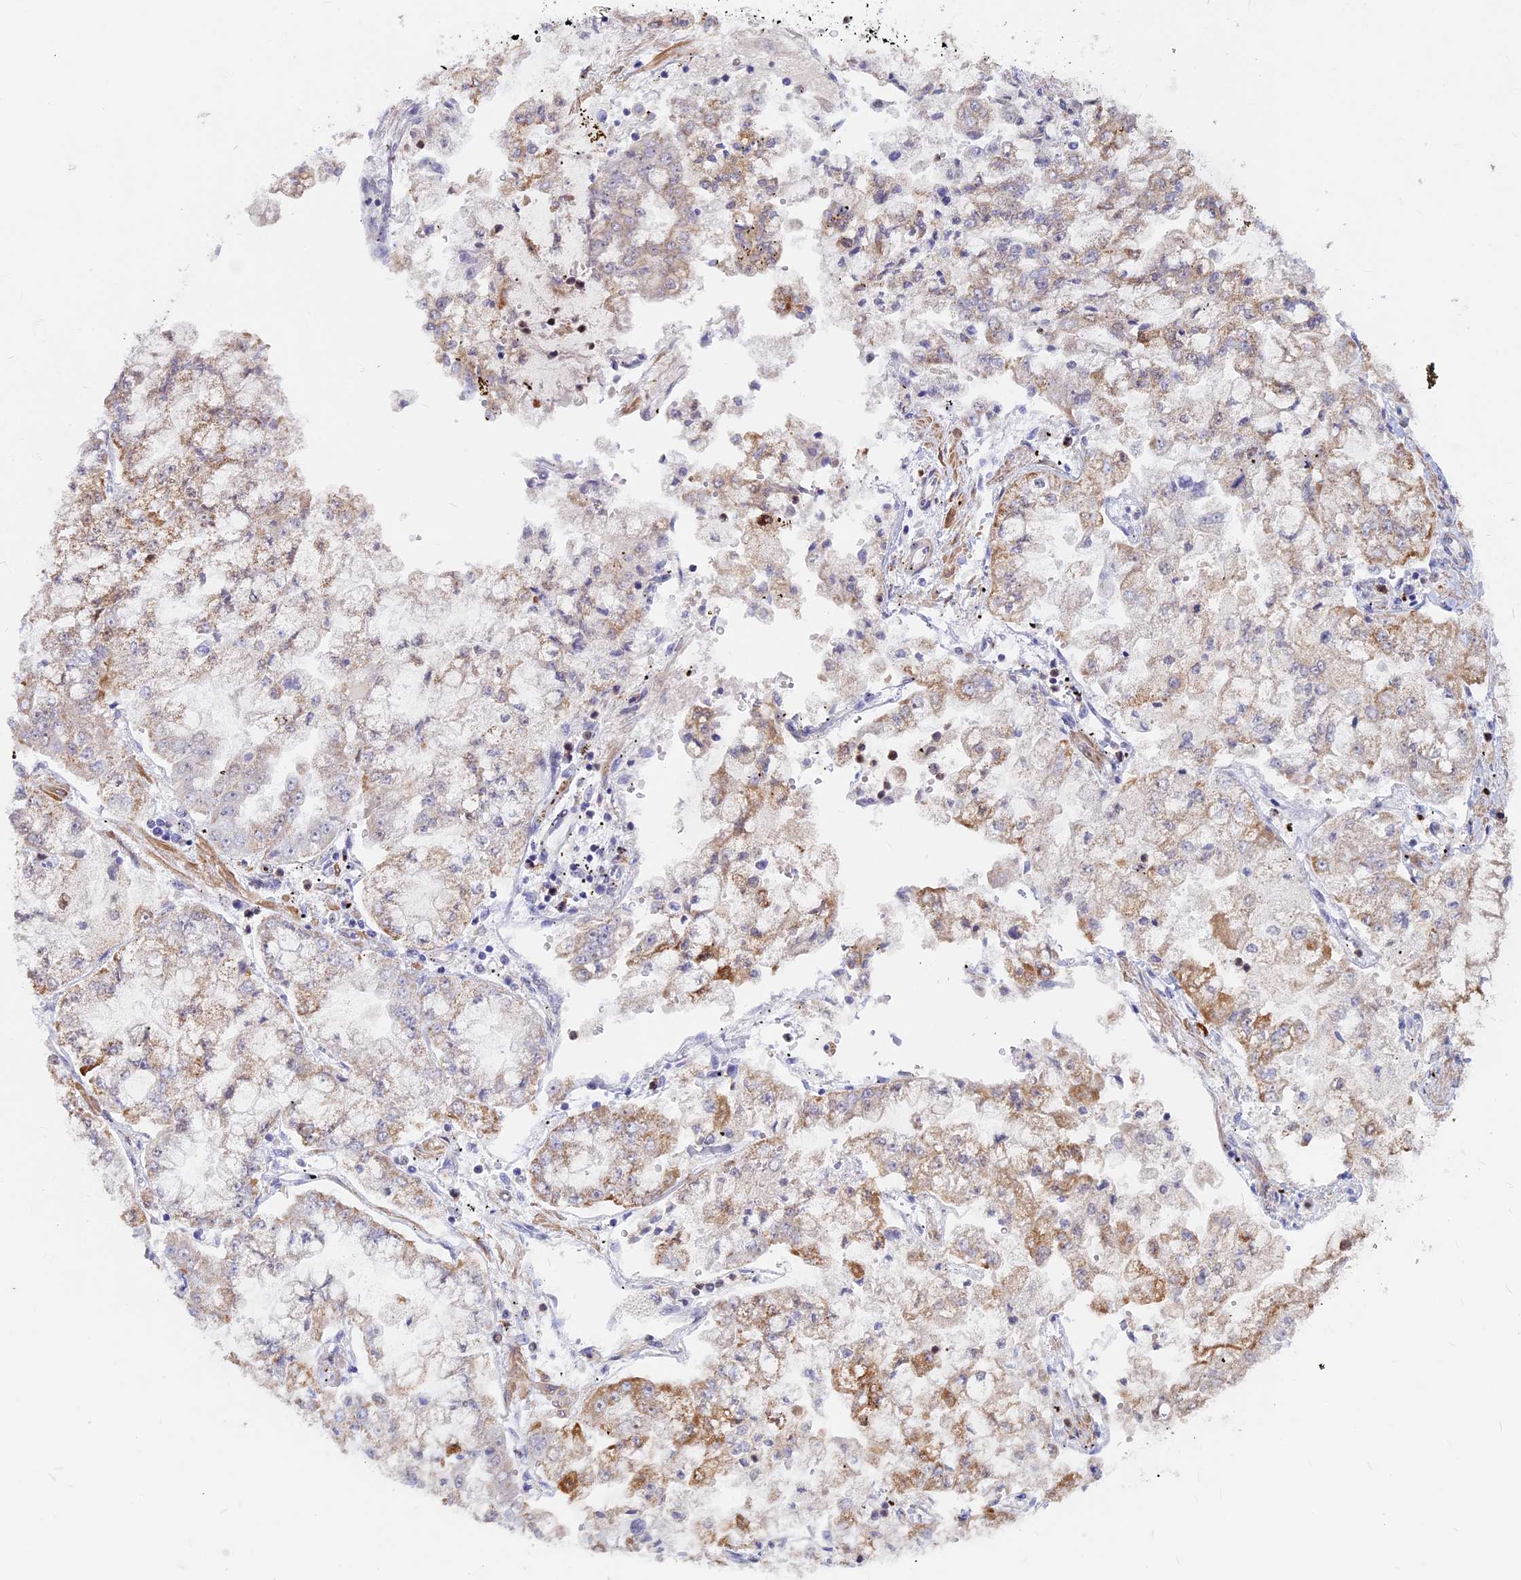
{"staining": {"intensity": "moderate", "quantity": "<25%", "location": "cytoplasmic/membranous"}, "tissue": "stomach cancer", "cell_type": "Tumor cells", "image_type": "cancer", "snomed": [{"axis": "morphology", "description": "Adenocarcinoma, NOS"}, {"axis": "topography", "description": "Stomach"}], "caption": "Protein staining demonstrates moderate cytoplasmic/membranous staining in about <25% of tumor cells in stomach adenocarcinoma.", "gene": "ACSS1", "patient": {"sex": "male", "age": 76}}